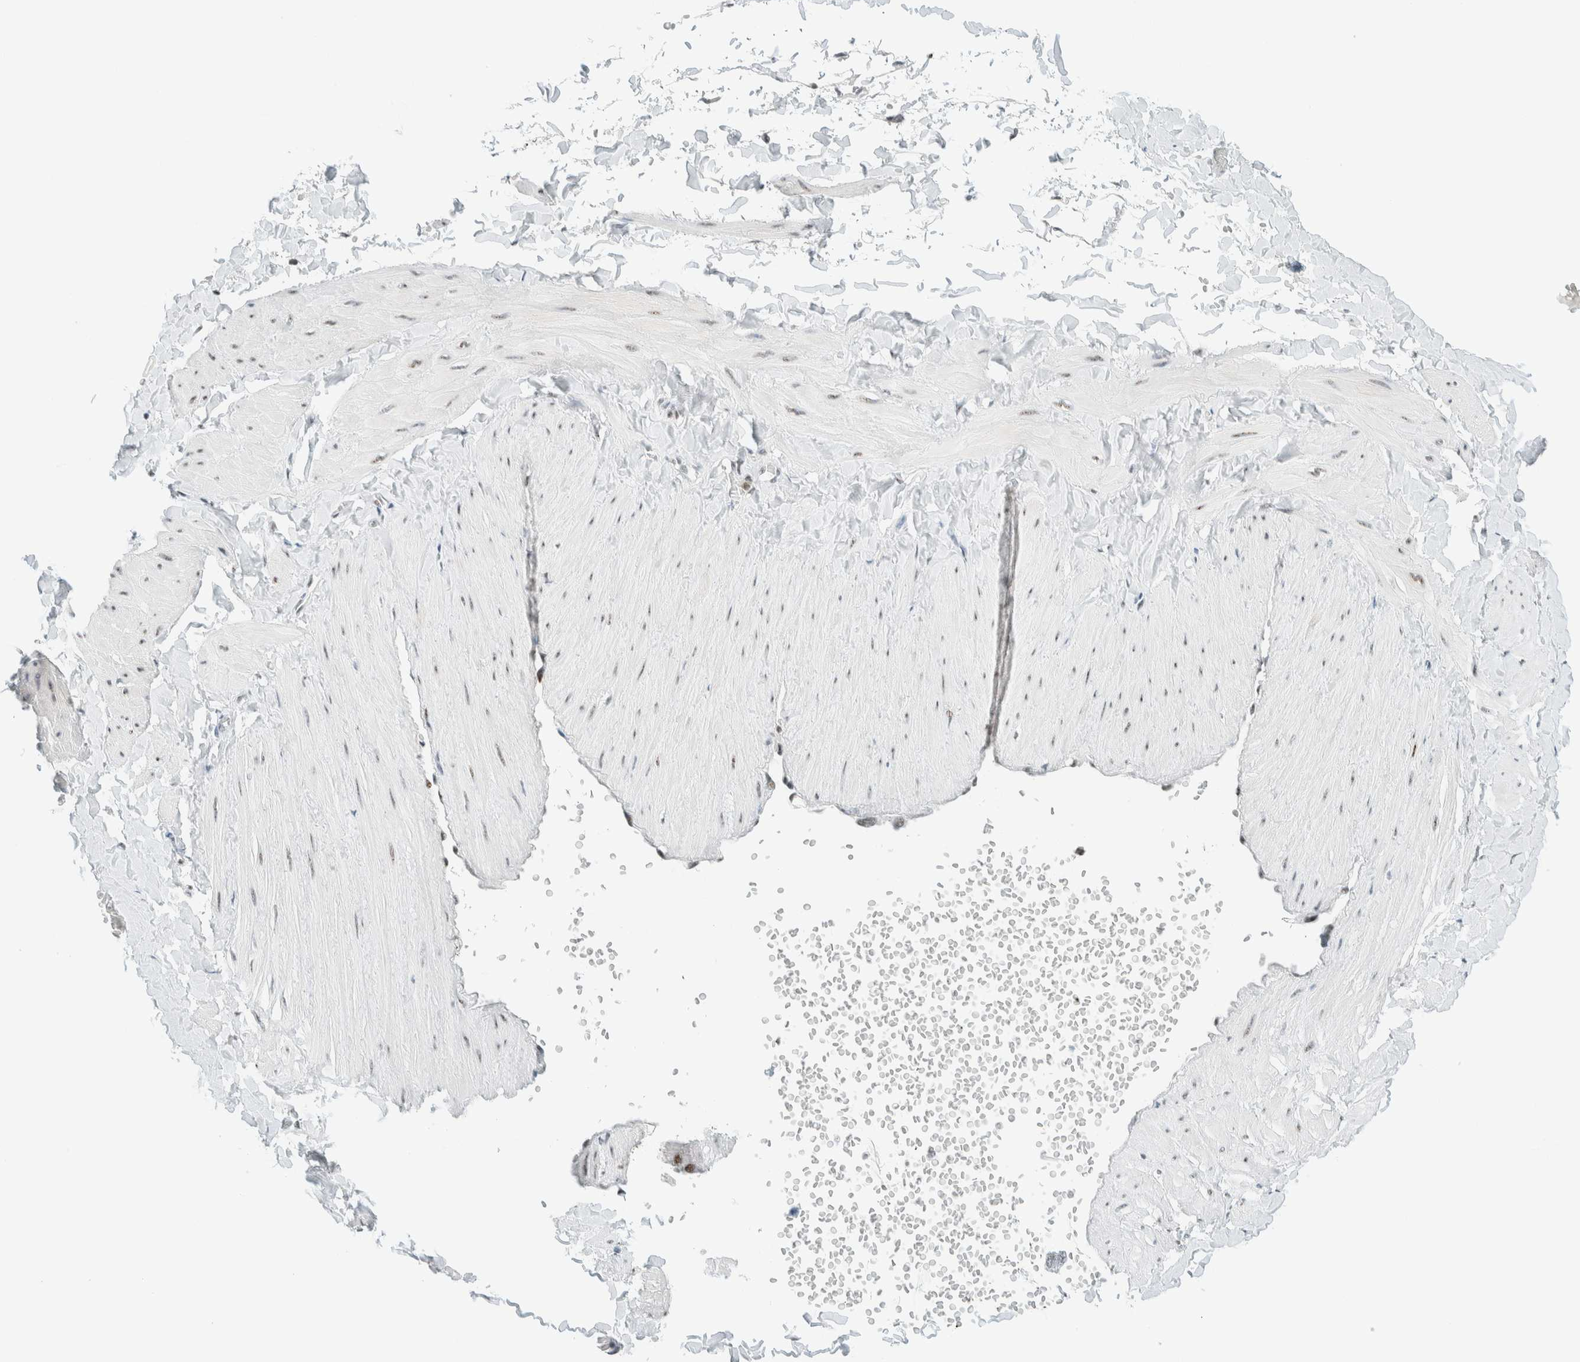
{"staining": {"intensity": "weak", "quantity": ">75%", "location": "nuclear"}, "tissue": "adipose tissue", "cell_type": "Adipocytes", "image_type": "normal", "snomed": [{"axis": "morphology", "description": "Normal tissue, NOS"}, {"axis": "topography", "description": "Adipose tissue"}, {"axis": "topography", "description": "Vascular tissue"}, {"axis": "topography", "description": "Peripheral nerve tissue"}], "caption": "The micrograph demonstrates immunohistochemical staining of normal adipose tissue. There is weak nuclear staining is identified in about >75% of adipocytes.", "gene": "CYSRT1", "patient": {"sex": "male", "age": 25}}